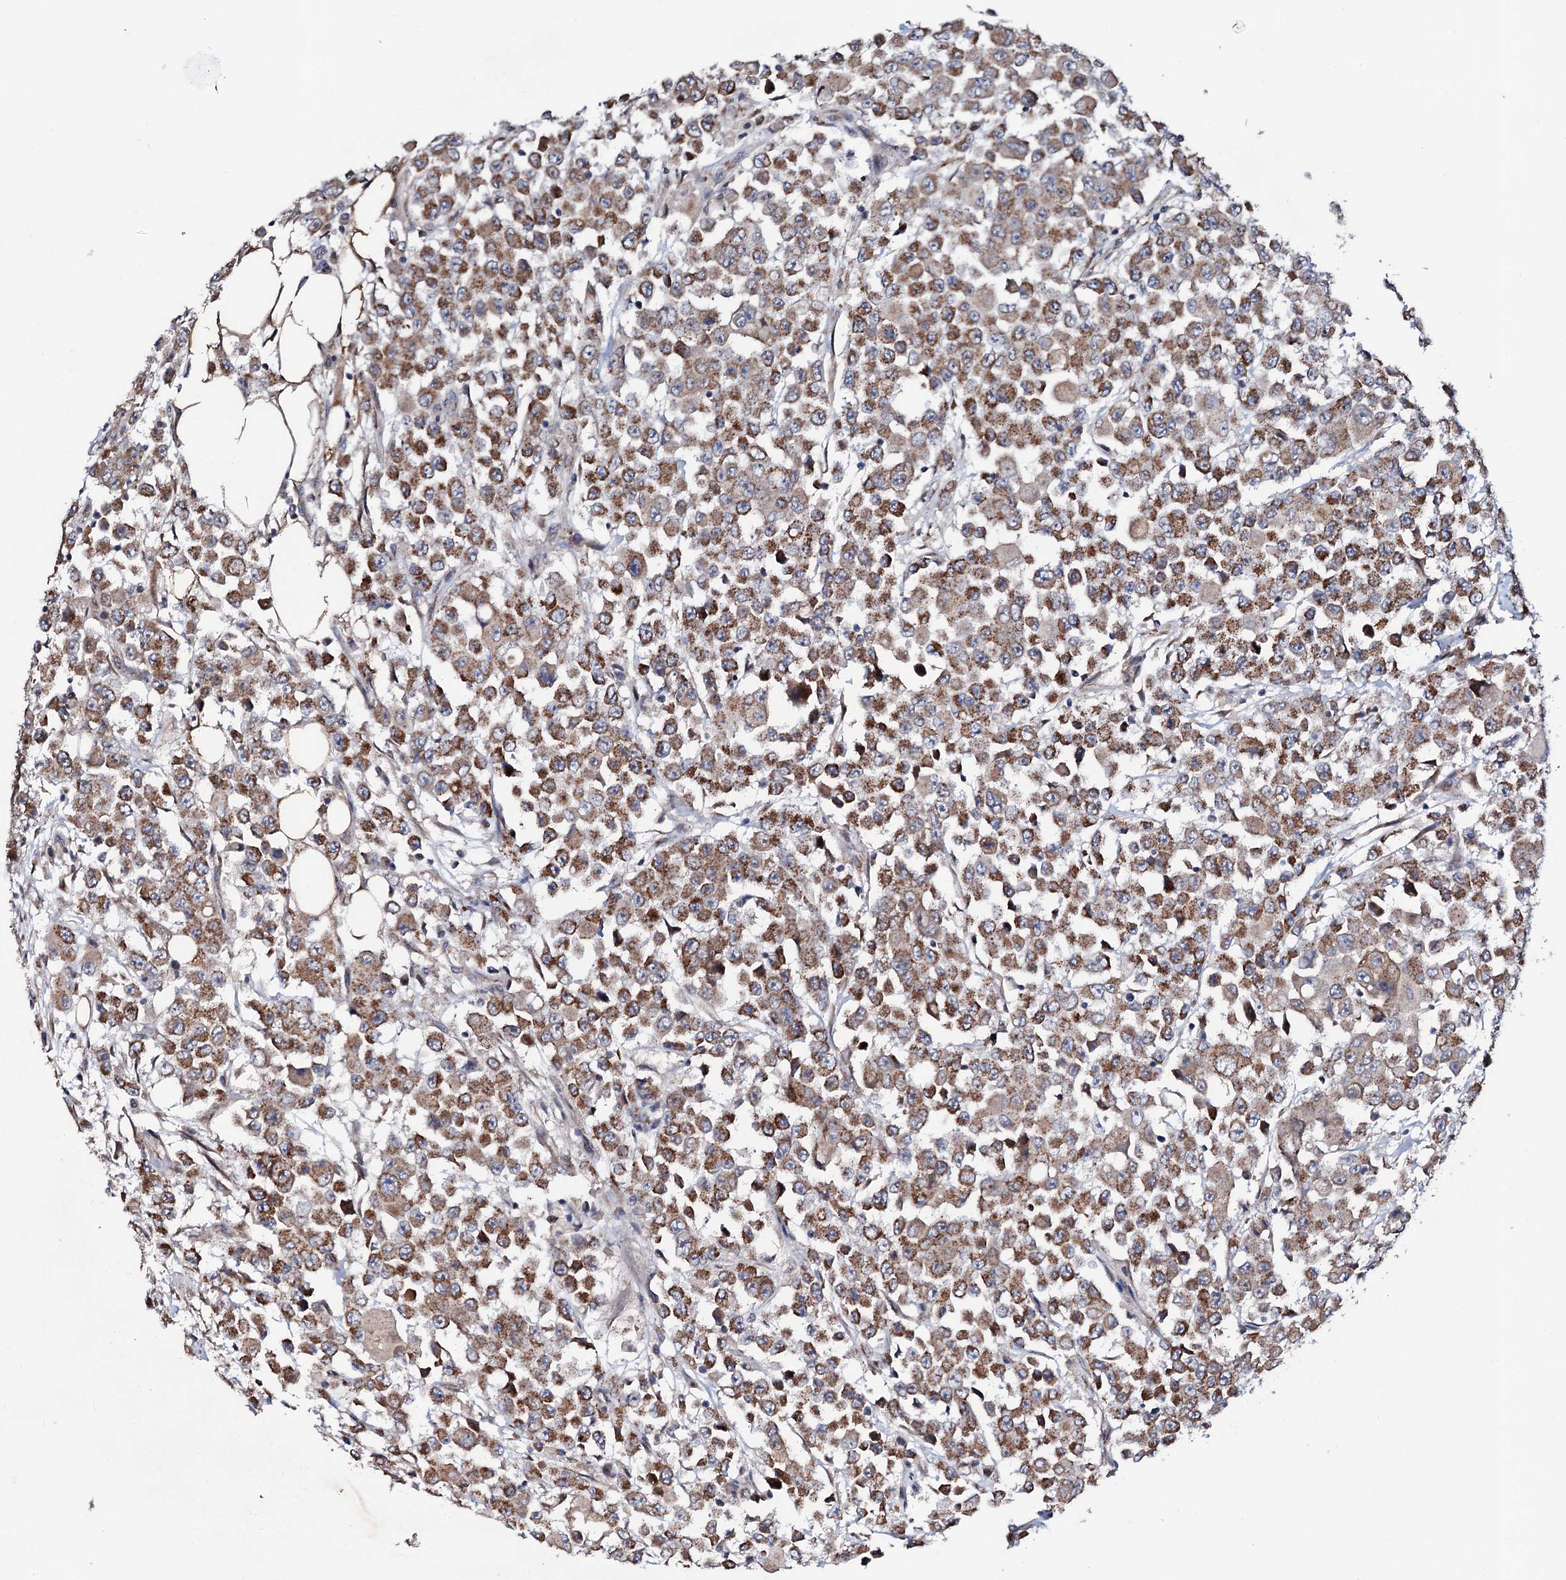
{"staining": {"intensity": "moderate", "quantity": ">75%", "location": "cytoplasmic/membranous"}, "tissue": "colorectal cancer", "cell_type": "Tumor cells", "image_type": "cancer", "snomed": [{"axis": "morphology", "description": "Adenocarcinoma, NOS"}, {"axis": "topography", "description": "Colon"}], "caption": "Human adenocarcinoma (colorectal) stained with a brown dye shows moderate cytoplasmic/membranous positive positivity in approximately >75% of tumor cells.", "gene": "PPP1R3D", "patient": {"sex": "male", "age": 51}}